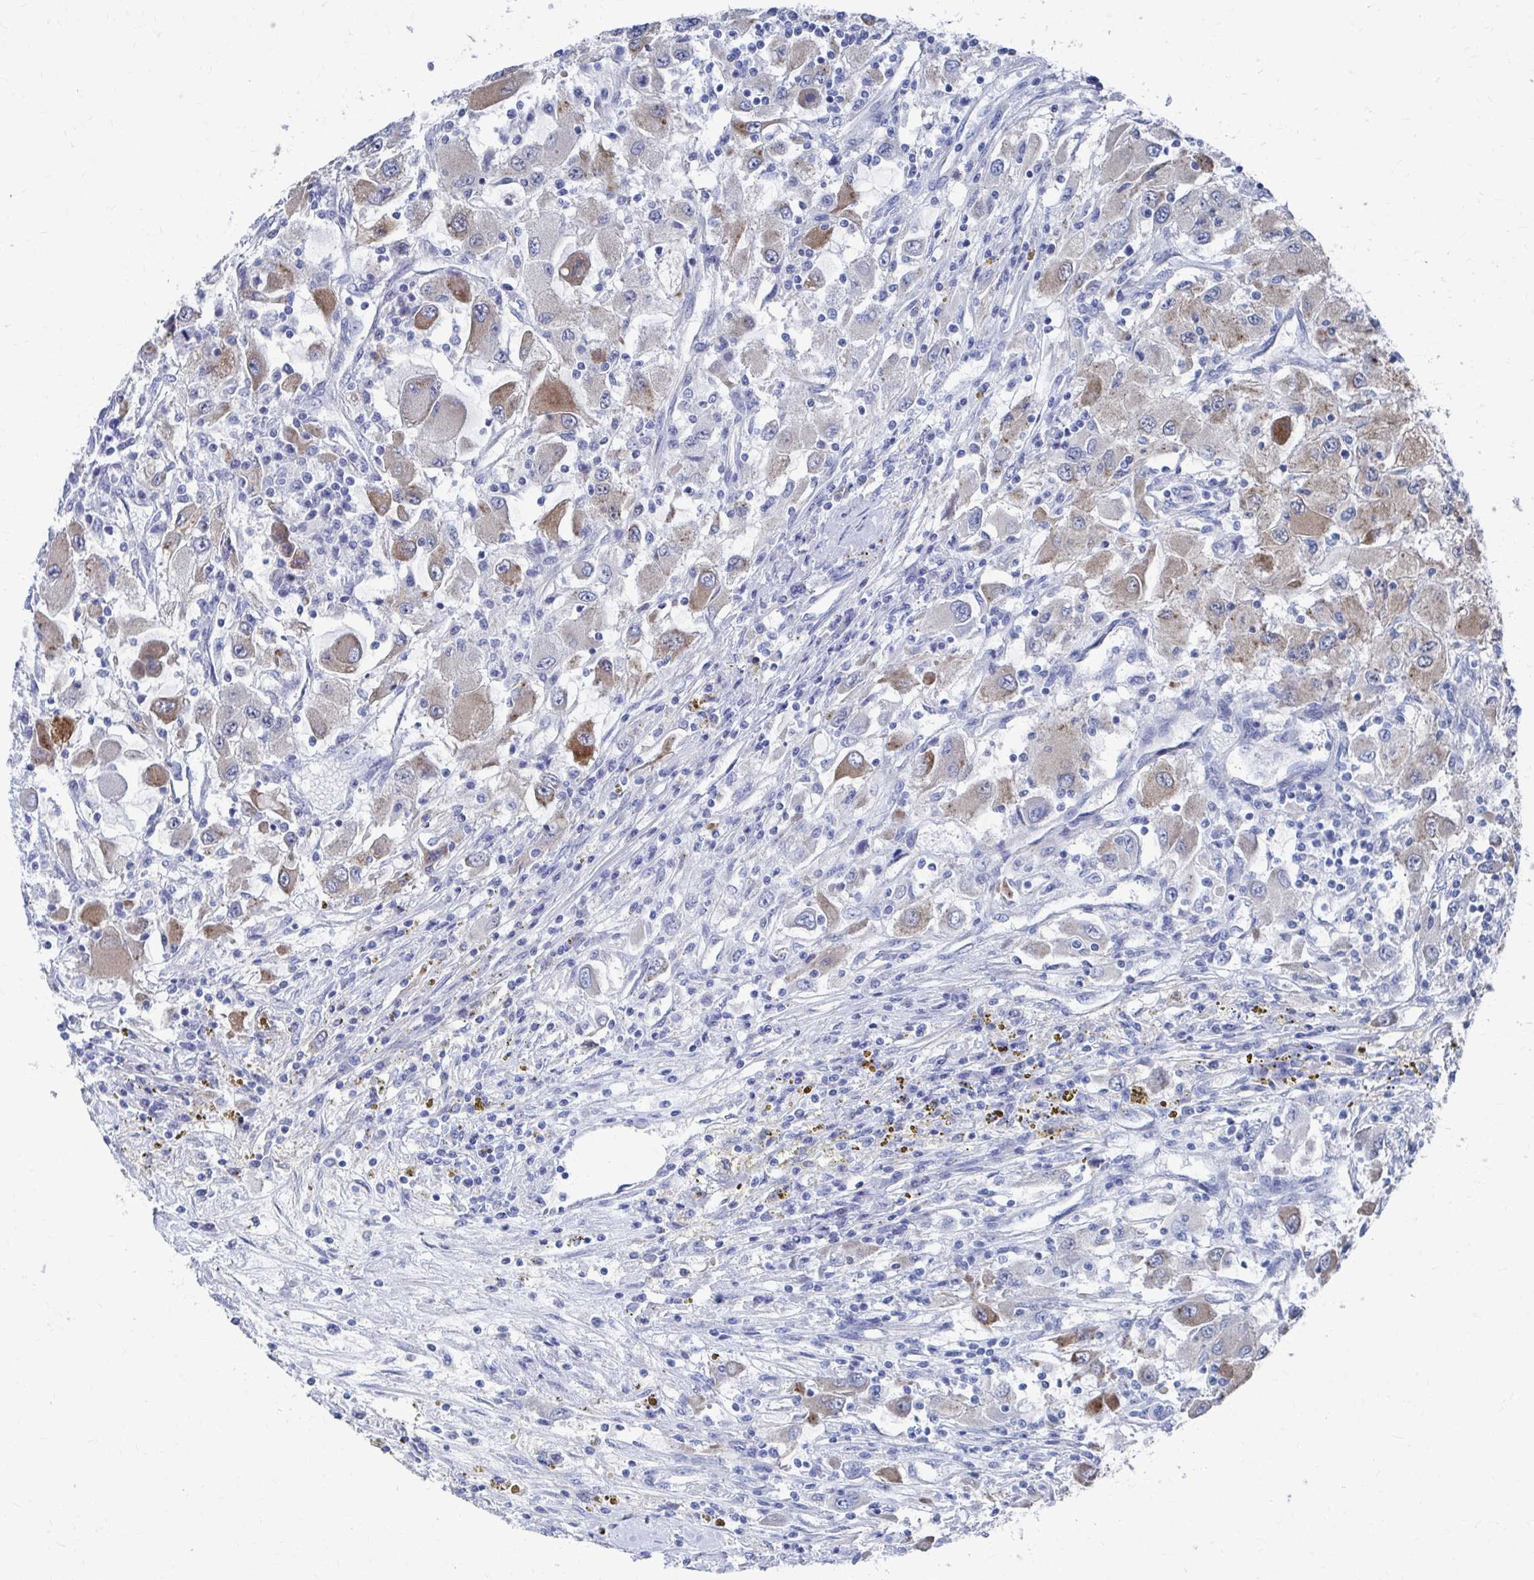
{"staining": {"intensity": "moderate", "quantity": "25%-75%", "location": "cytoplasmic/membranous"}, "tissue": "renal cancer", "cell_type": "Tumor cells", "image_type": "cancer", "snomed": [{"axis": "morphology", "description": "Adenocarcinoma, NOS"}, {"axis": "topography", "description": "Kidney"}], "caption": "An IHC histopathology image of neoplastic tissue is shown. Protein staining in brown labels moderate cytoplasmic/membranous positivity in renal cancer within tumor cells.", "gene": "PLEKHG7", "patient": {"sex": "female", "age": 67}}